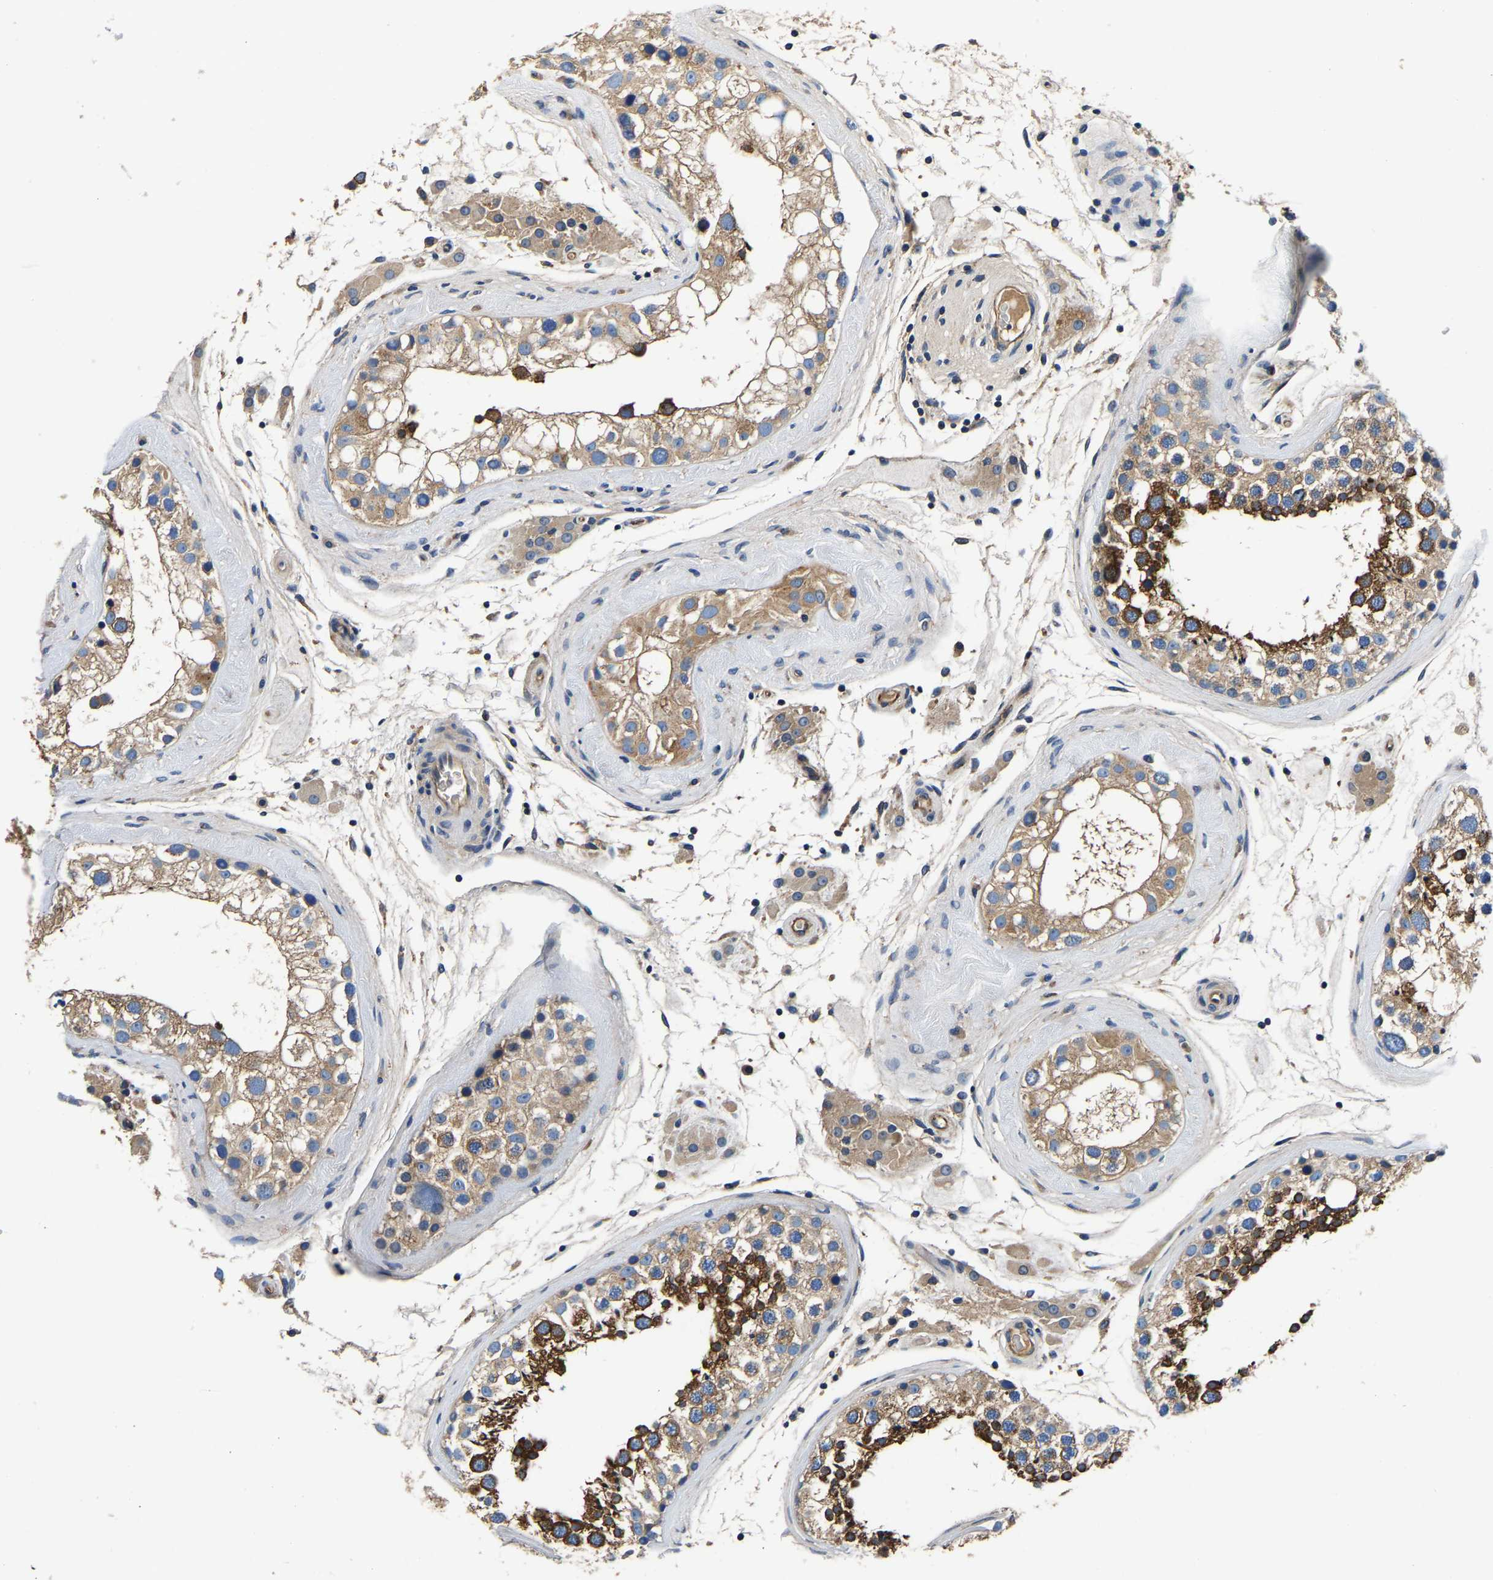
{"staining": {"intensity": "moderate", "quantity": ">75%", "location": "cytoplasmic/membranous"}, "tissue": "testis", "cell_type": "Cells in seminiferous ducts", "image_type": "normal", "snomed": [{"axis": "morphology", "description": "Normal tissue, NOS"}, {"axis": "topography", "description": "Testis"}], "caption": "The image demonstrates staining of normal testis, revealing moderate cytoplasmic/membranous protein staining (brown color) within cells in seminiferous ducts.", "gene": "SH3GLB1", "patient": {"sex": "male", "age": 46}}